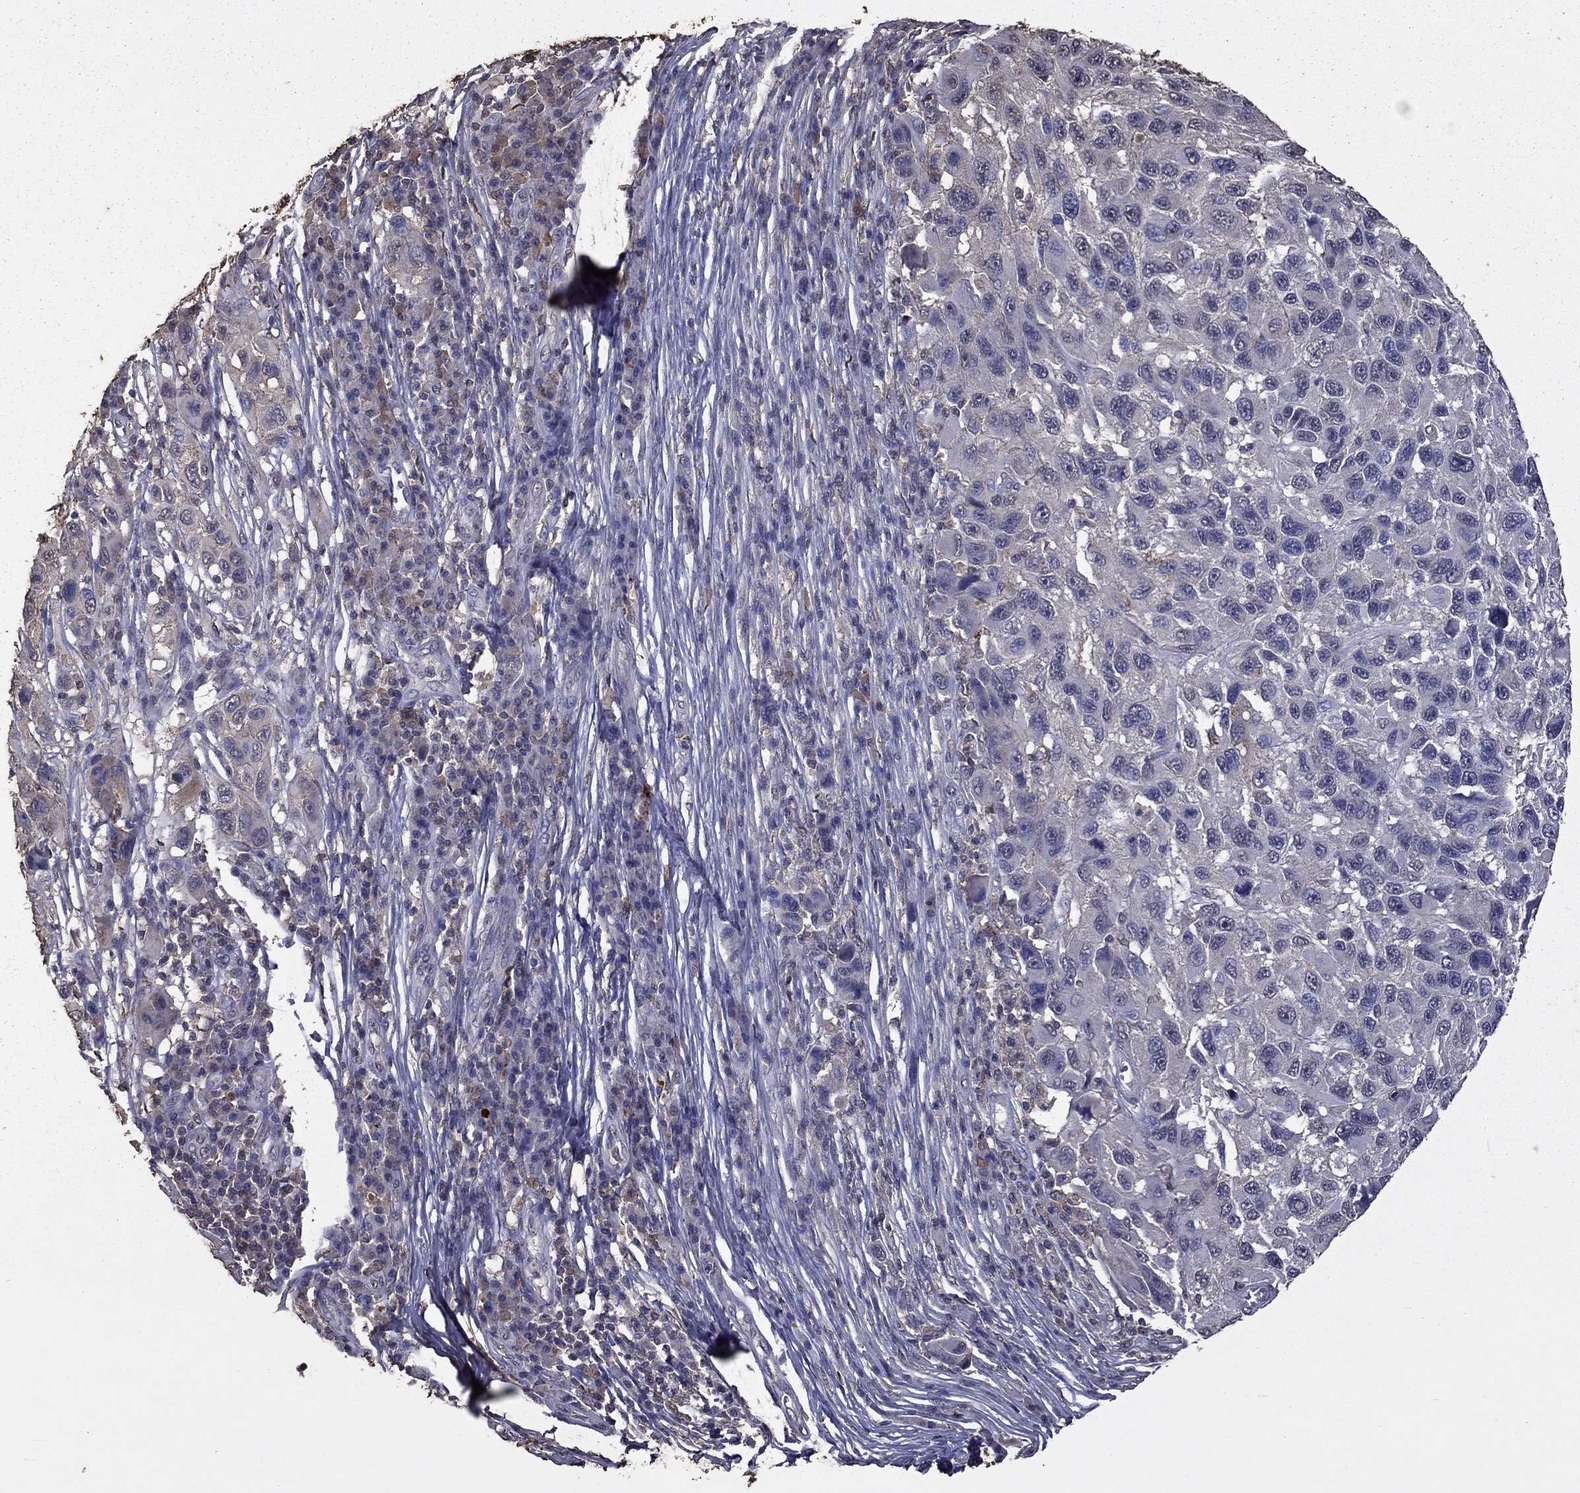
{"staining": {"intensity": "weak", "quantity": "<25%", "location": "cytoplasmic/membranous"}, "tissue": "melanoma", "cell_type": "Tumor cells", "image_type": "cancer", "snomed": [{"axis": "morphology", "description": "Malignant melanoma, NOS"}, {"axis": "topography", "description": "Skin"}], "caption": "Melanoma stained for a protein using IHC reveals no positivity tumor cells.", "gene": "SERPINA5", "patient": {"sex": "male", "age": 53}}